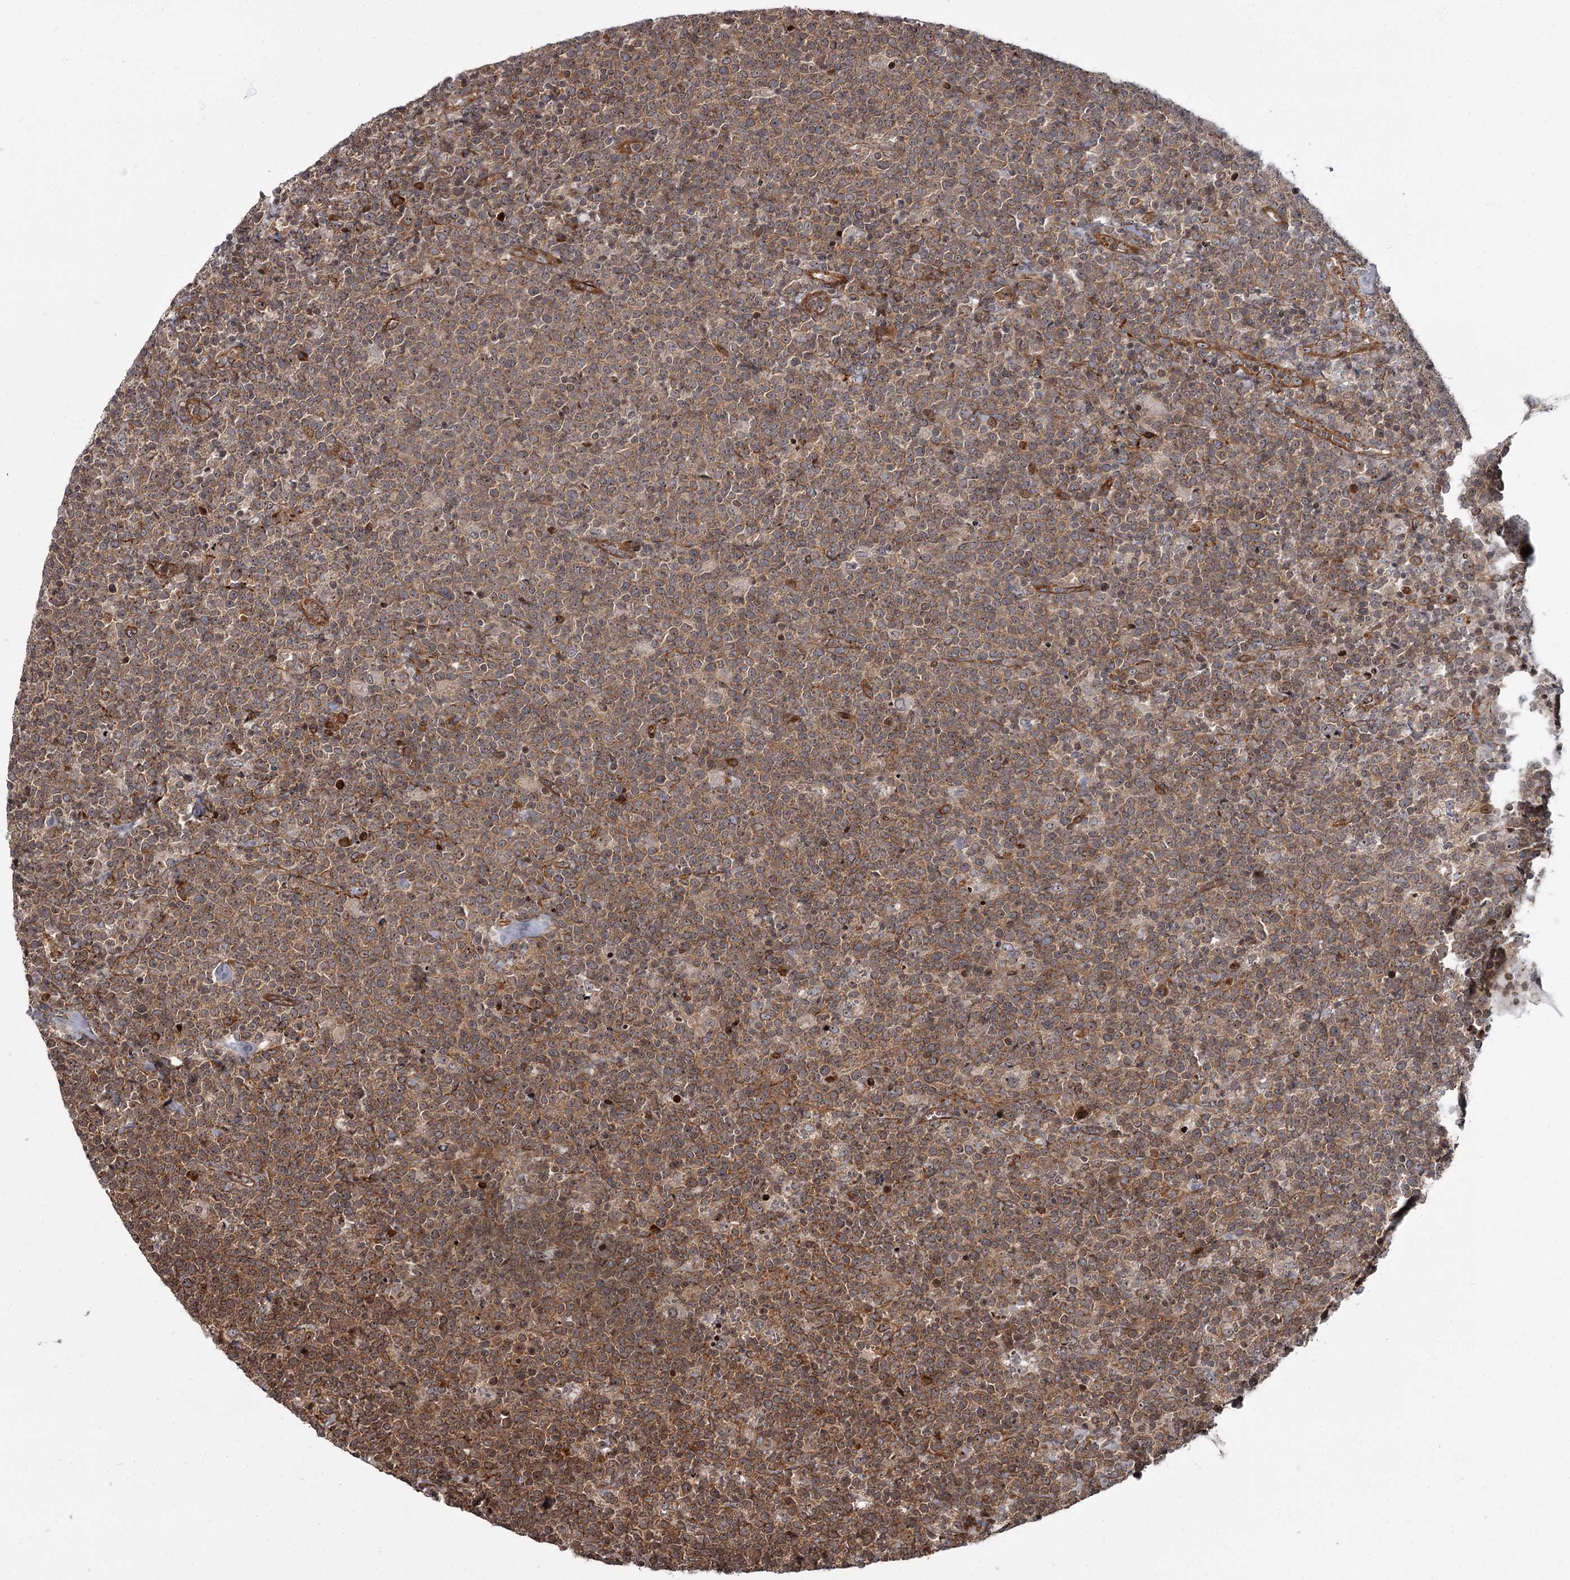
{"staining": {"intensity": "moderate", "quantity": ">75%", "location": "cytoplasmic/membranous"}, "tissue": "lymphoma", "cell_type": "Tumor cells", "image_type": "cancer", "snomed": [{"axis": "morphology", "description": "Malignant lymphoma, non-Hodgkin's type, High grade"}, {"axis": "topography", "description": "Lymph node"}], "caption": "Immunohistochemical staining of human malignant lymphoma, non-Hodgkin's type (high-grade) reveals medium levels of moderate cytoplasmic/membranous positivity in about >75% of tumor cells.", "gene": "THAP9", "patient": {"sex": "male", "age": 61}}